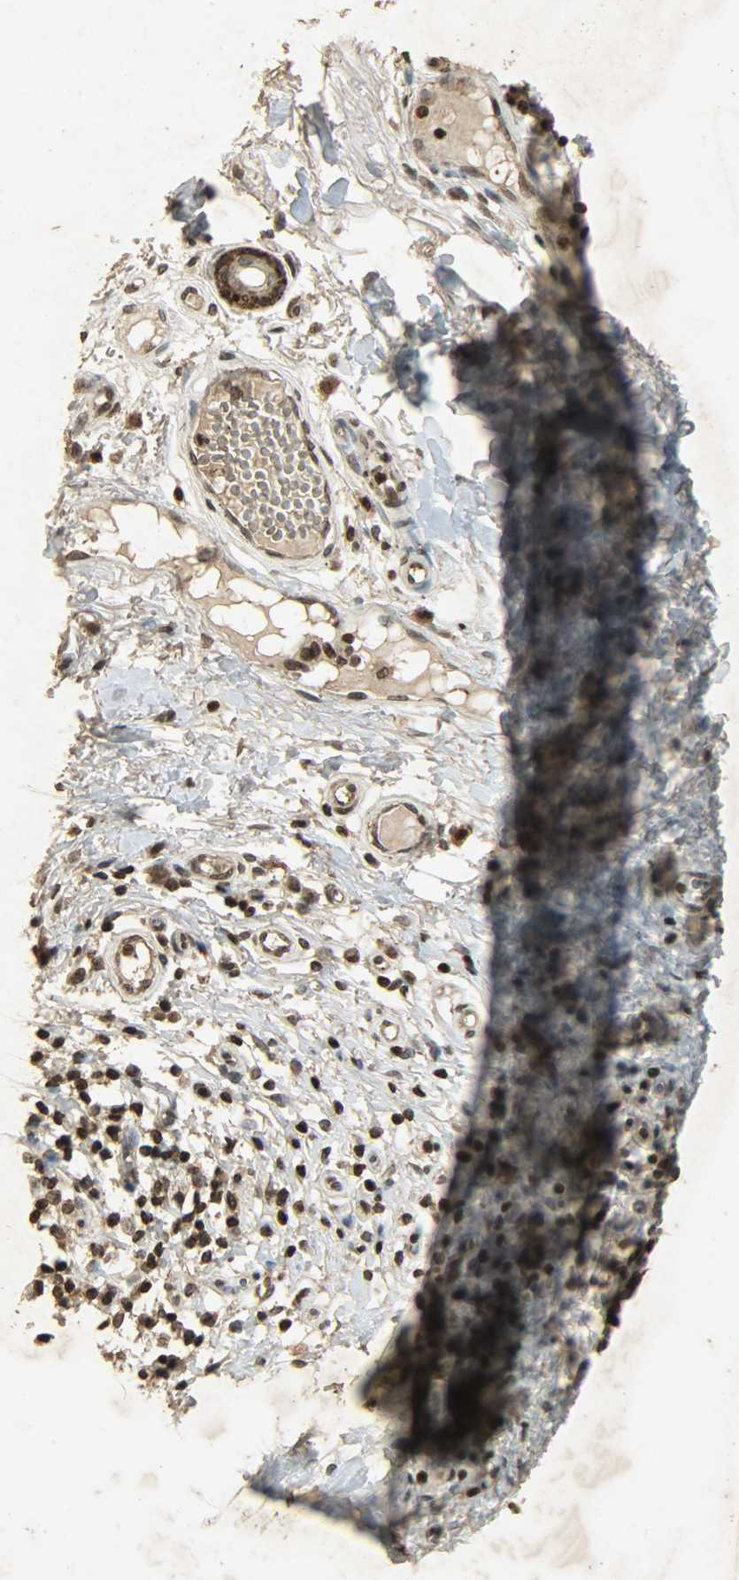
{"staining": {"intensity": "weak", "quantity": ">75%", "location": "cytoplasmic/membranous,nuclear"}, "tissue": "skin cancer", "cell_type": "Tumor cells", "image_type": "cancer", "snomed": [{"axis": "morphology", "description": "Fibrosis, NOS"}, {"axis": "morphology", "description": "Basal cell carcinoma"}, {"axis": "topography", "description": "Skin"}], "caption": "Immunohistochemistry of human basal cell carcinoma (skin) demonstrates low levels of weak cytoplasmic/membranous and nuclear expression in about >75% of tumor cells.", "gene": "PPP3R1", "patient": {"sex": "male", "age": 76}}